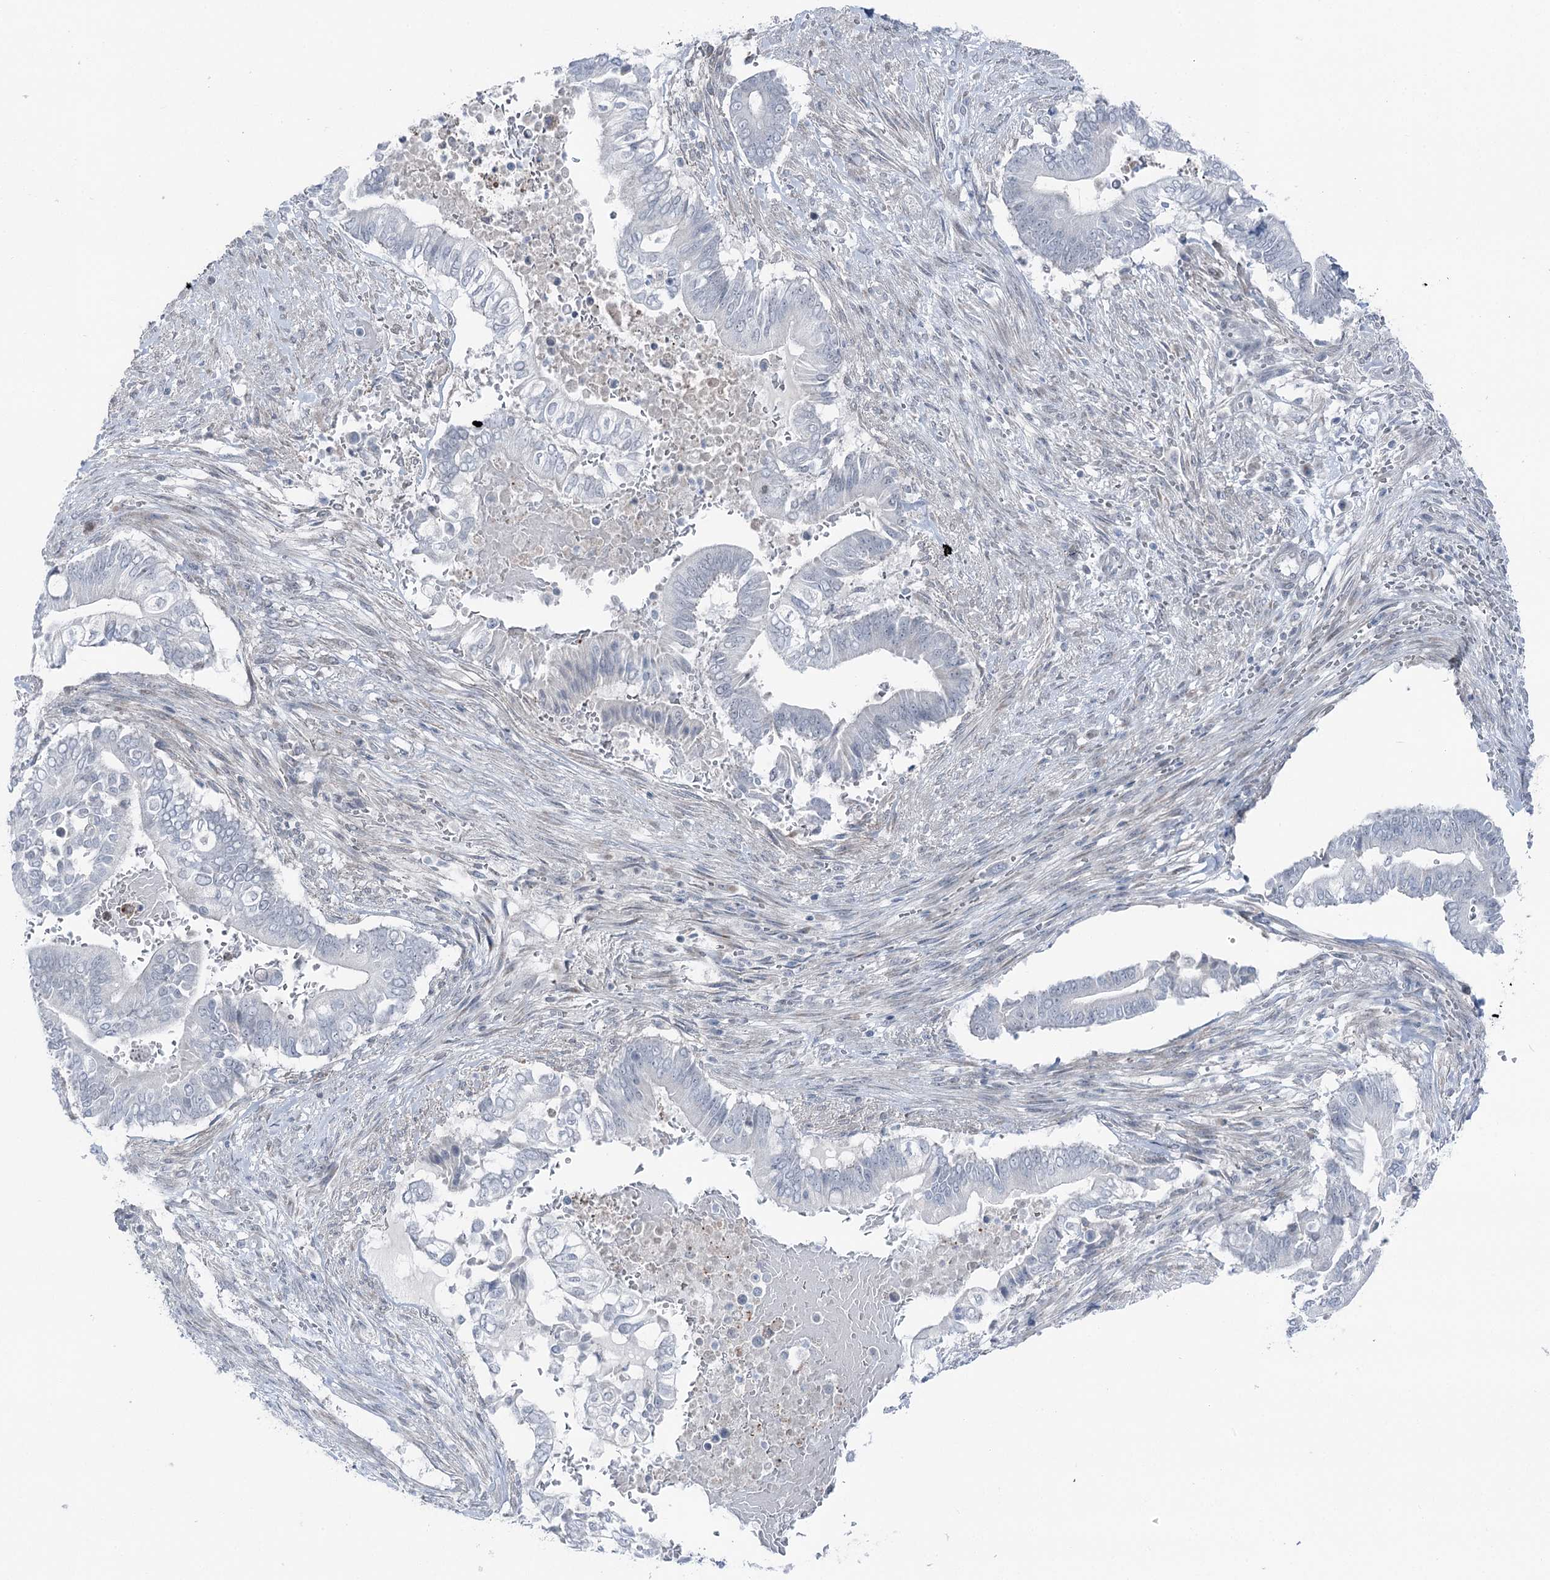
{"staining": {"intensity": "negative", "quantity": "none", "location": "none"}, "tissue": "pancreatic cancer", "cell_type": "Tumor cells", "image_type": "cancer", "snomed": [{"axis": "morphology", "description": "Adenocarcinoma, NOS"}, {"axis": "topography", "description": "Pancreas"}], "caption": "IHC of pancreatic cancer (adenocarcinoma) shows no expression in tumor cells.", "gene": "STEEP1", "patient": {"sex": "male", "age": 68}}